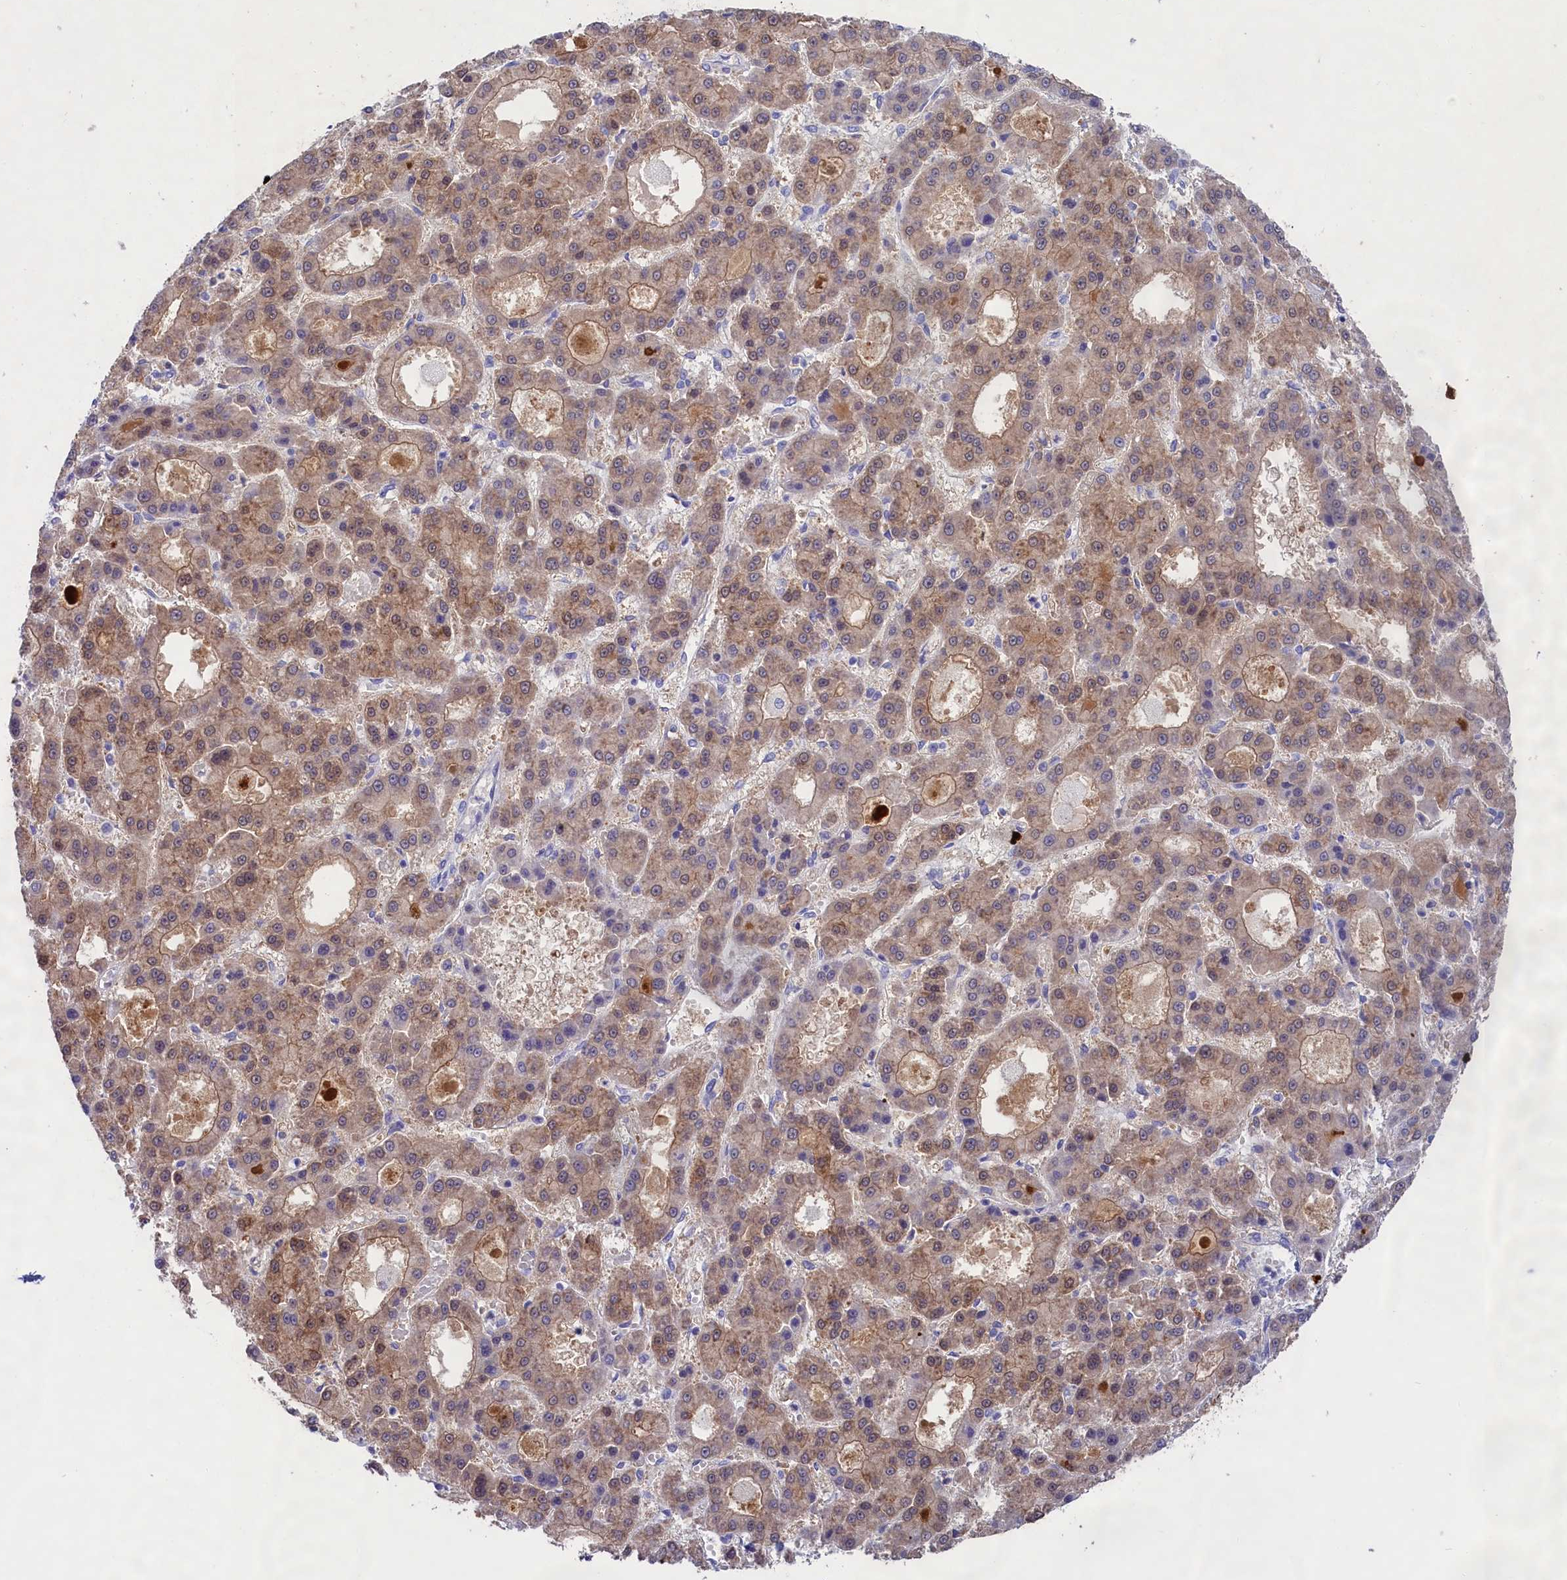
{"staining": {"intensity": "weak", "quantity": ">75%", "location": "cytoplasmic/membranous,nuclear"}, "tissue": "liver cancer", "cell_type": "Tumor cells", "image_type": "cancer", "snomed": [{"axis": "morphology", "description": "Carcinoma, Hepatocellular, NOS"}, {"axis": "topography", "description": "Liver"}], "caption": "IHC staining of liver cancer (hepatocellular carcinoma), which demonstrates low levels of weak cytoplasmic/membranous and nuclear staining in approximately >75% of tumor cells indicating weak cytoplasmic/membranous and nuclear protein expression. The staining was performed using DAB (brown) for protein detection and nuclei were counterstained in hematoxylin (blue).", "gene": "SULT2A1", "patient": {"sex": "male", "age": 70}}